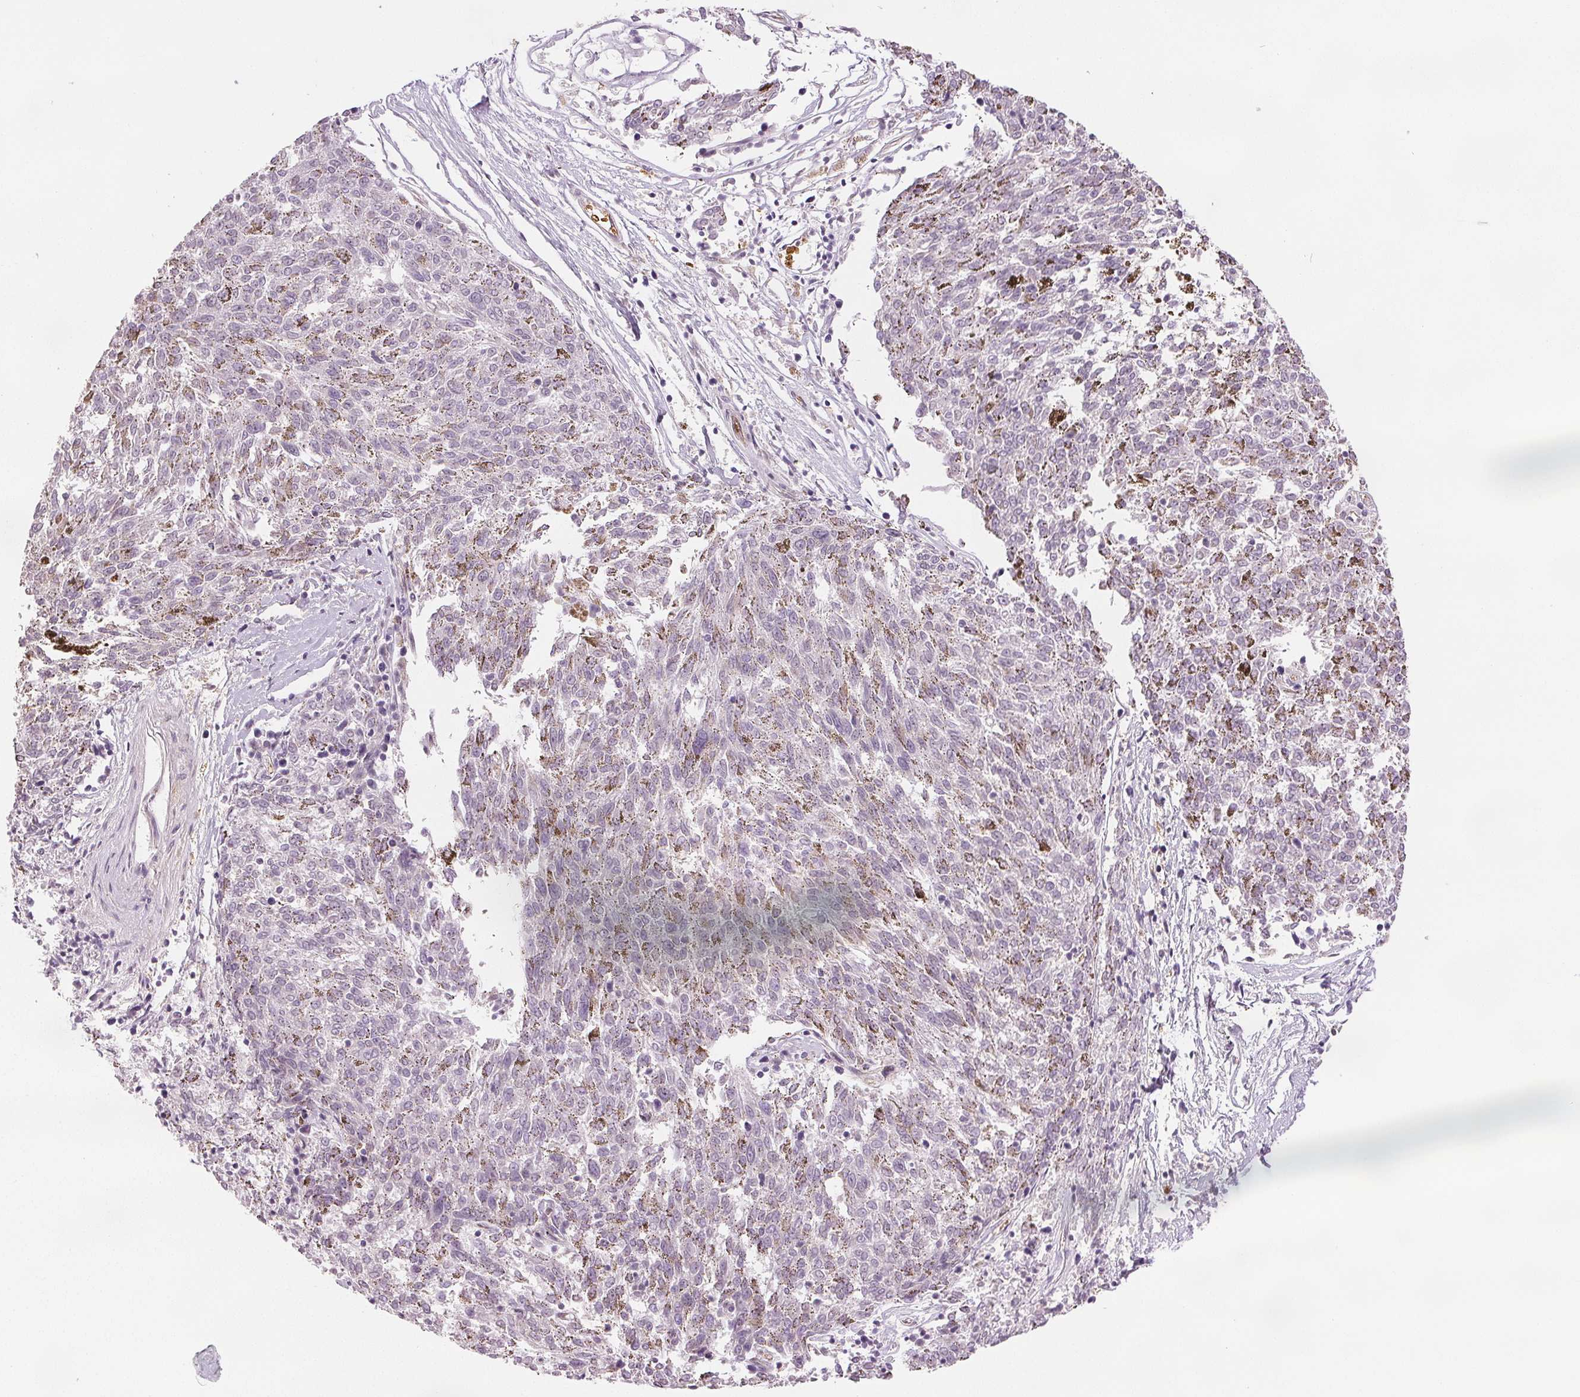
{"staining": {"intensity": "negative", "quantity": "none", "location": "none"}, "tissue": "melanoma", "cell_type": "Tumor cells", "image_type": "cancer", "snomed": [{"axis": "morphology", "description": "Malignant melanoma, NOS"}, {"axis": "topography", "description": "Skin"}], "caption": "Protein analysis of melanoma displays no significant expression in tumor cells. (Brightfield microscopy of DAB immunohistochemistry at high magnification).", "gene": "DIAPH2", "patient": {"sex": "female", "age": 72}}